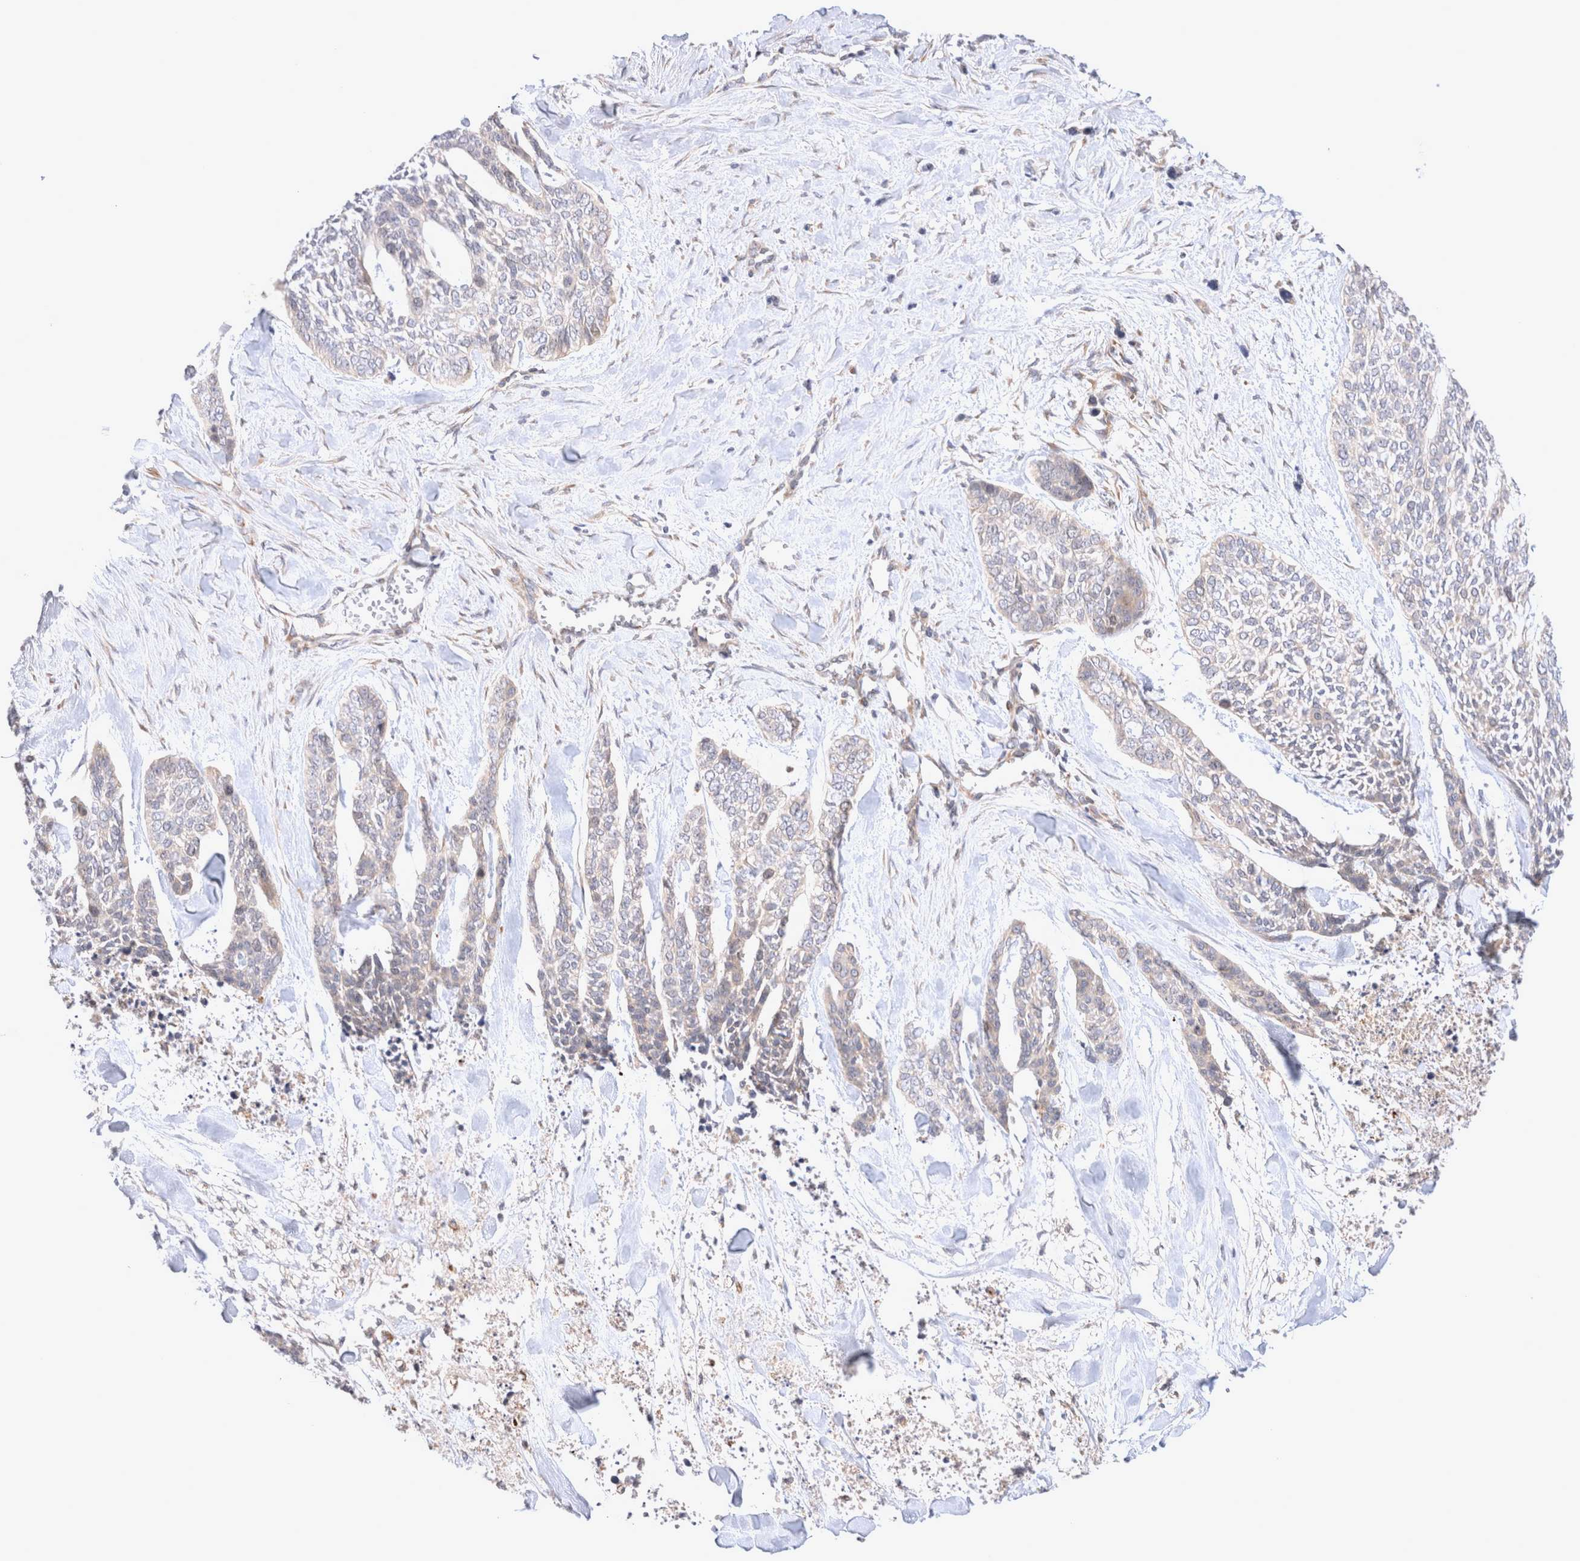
{"staining": {"intensity": "weak", "quantity": "<25%", "location": "cytoplasmic/membranous"}, "tissue": "skin cancer", "cell_type": "Tumor cells", "image_type": "cancer", "snomed": [{"axis": "morphology", "description": "Basal cell carcinoma"}, {"axis": "topography", "description": "Skin"}], "caption": "Immunohistochemistry of human skin cancer displays no positivity in tumor cells.", "gene": "NPC1", "patient": {"sex": "female", "age": 64}}